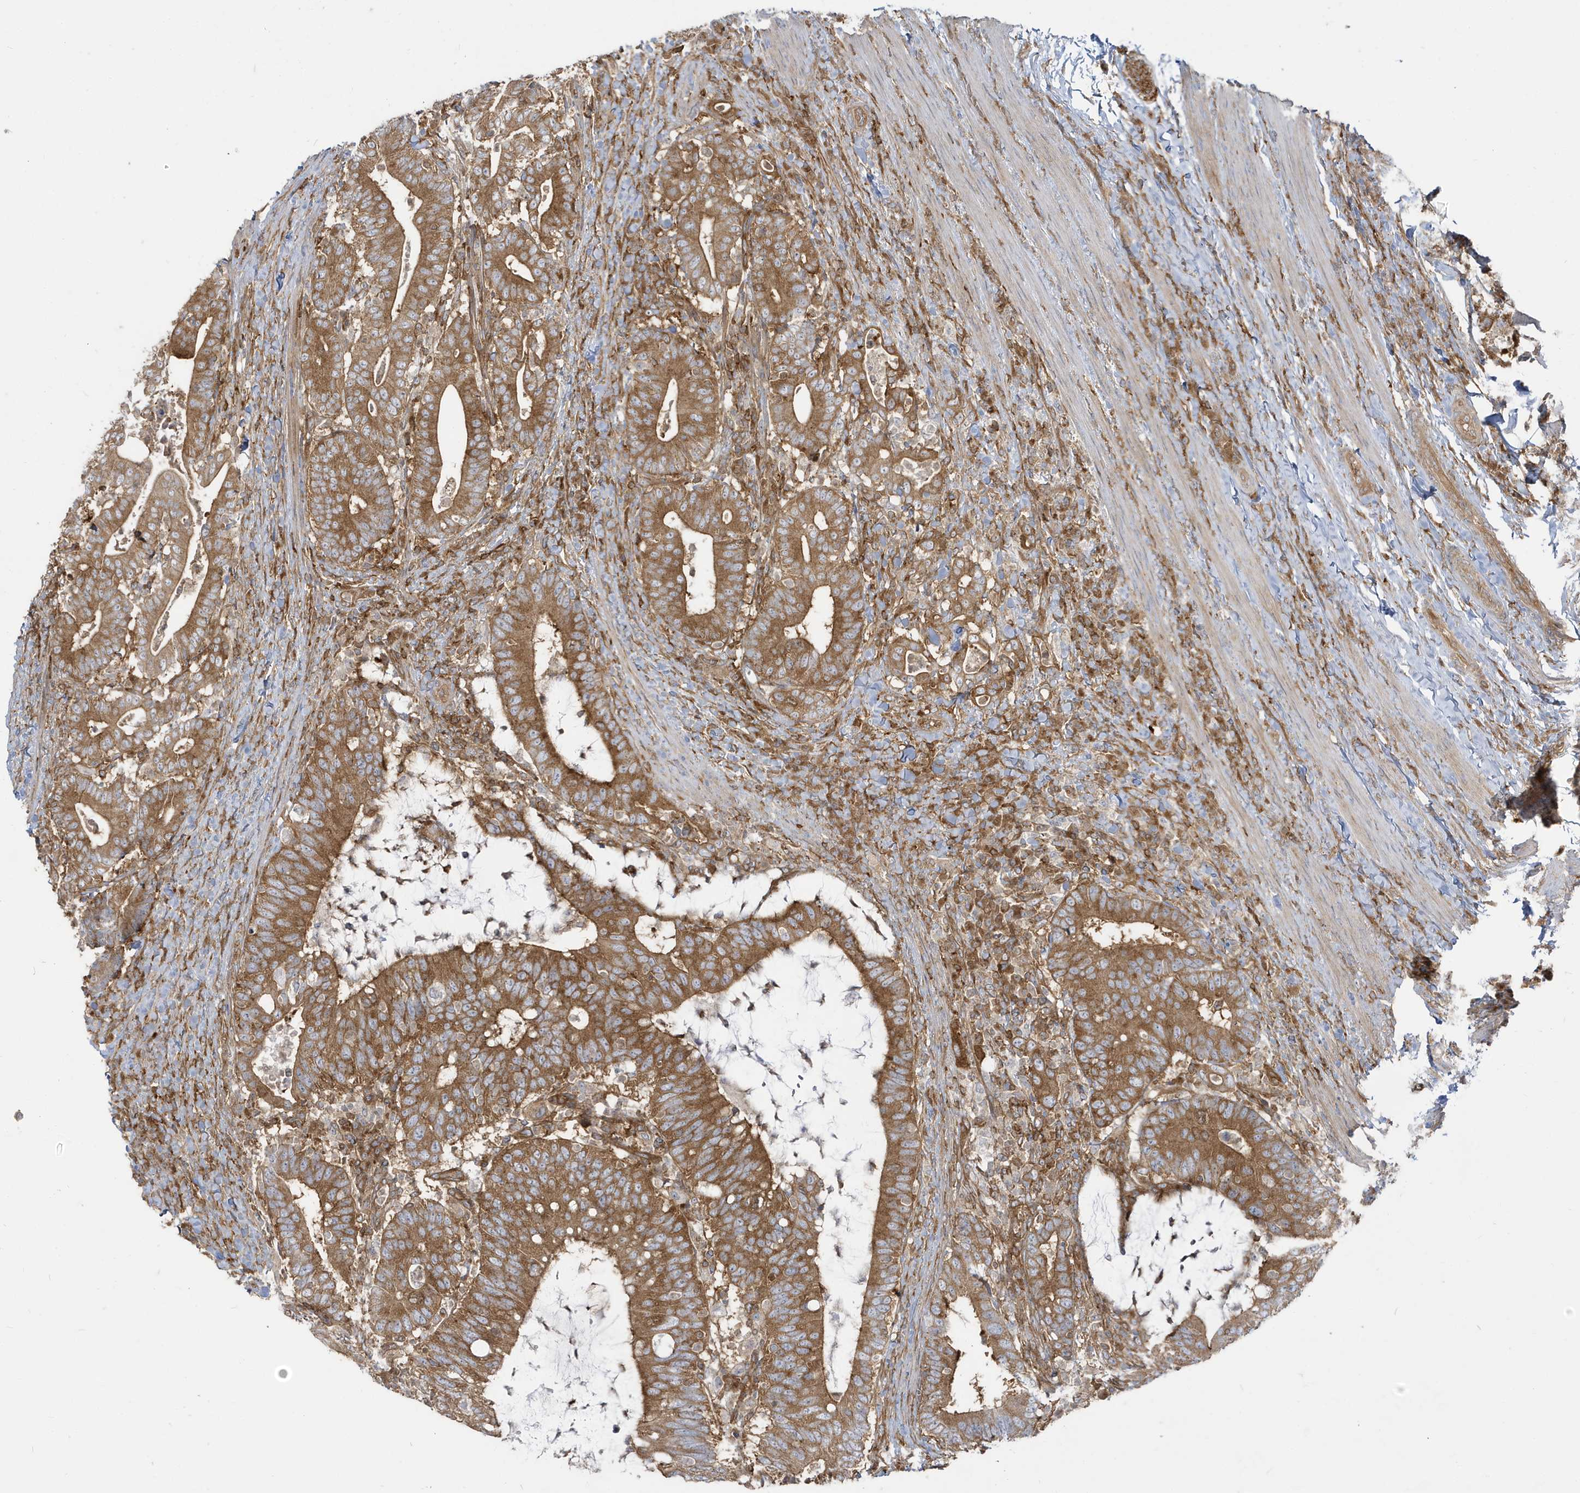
{"staining": {"intensity": "moderate", "quantity": ">75%", "location": "cytoplasmic/membranous"}, "tissue": "colorectal cancer", "cell_type": "Tumor cells", "image_type": "cancer", "snomed": [{"axis": "morphology", "description": "Adenocarcinoma, NOS"}, {"axis": "topography", "description": "Colon"}], "caption": "Colorectal adenocarcinoma stained for a protein (brown) demonstrates moderate cytoplasmic/membranous positive positivity in about >75% of tumor cells.", "gene": "STAM", "patient": {"sex": "female", "age": 66}}